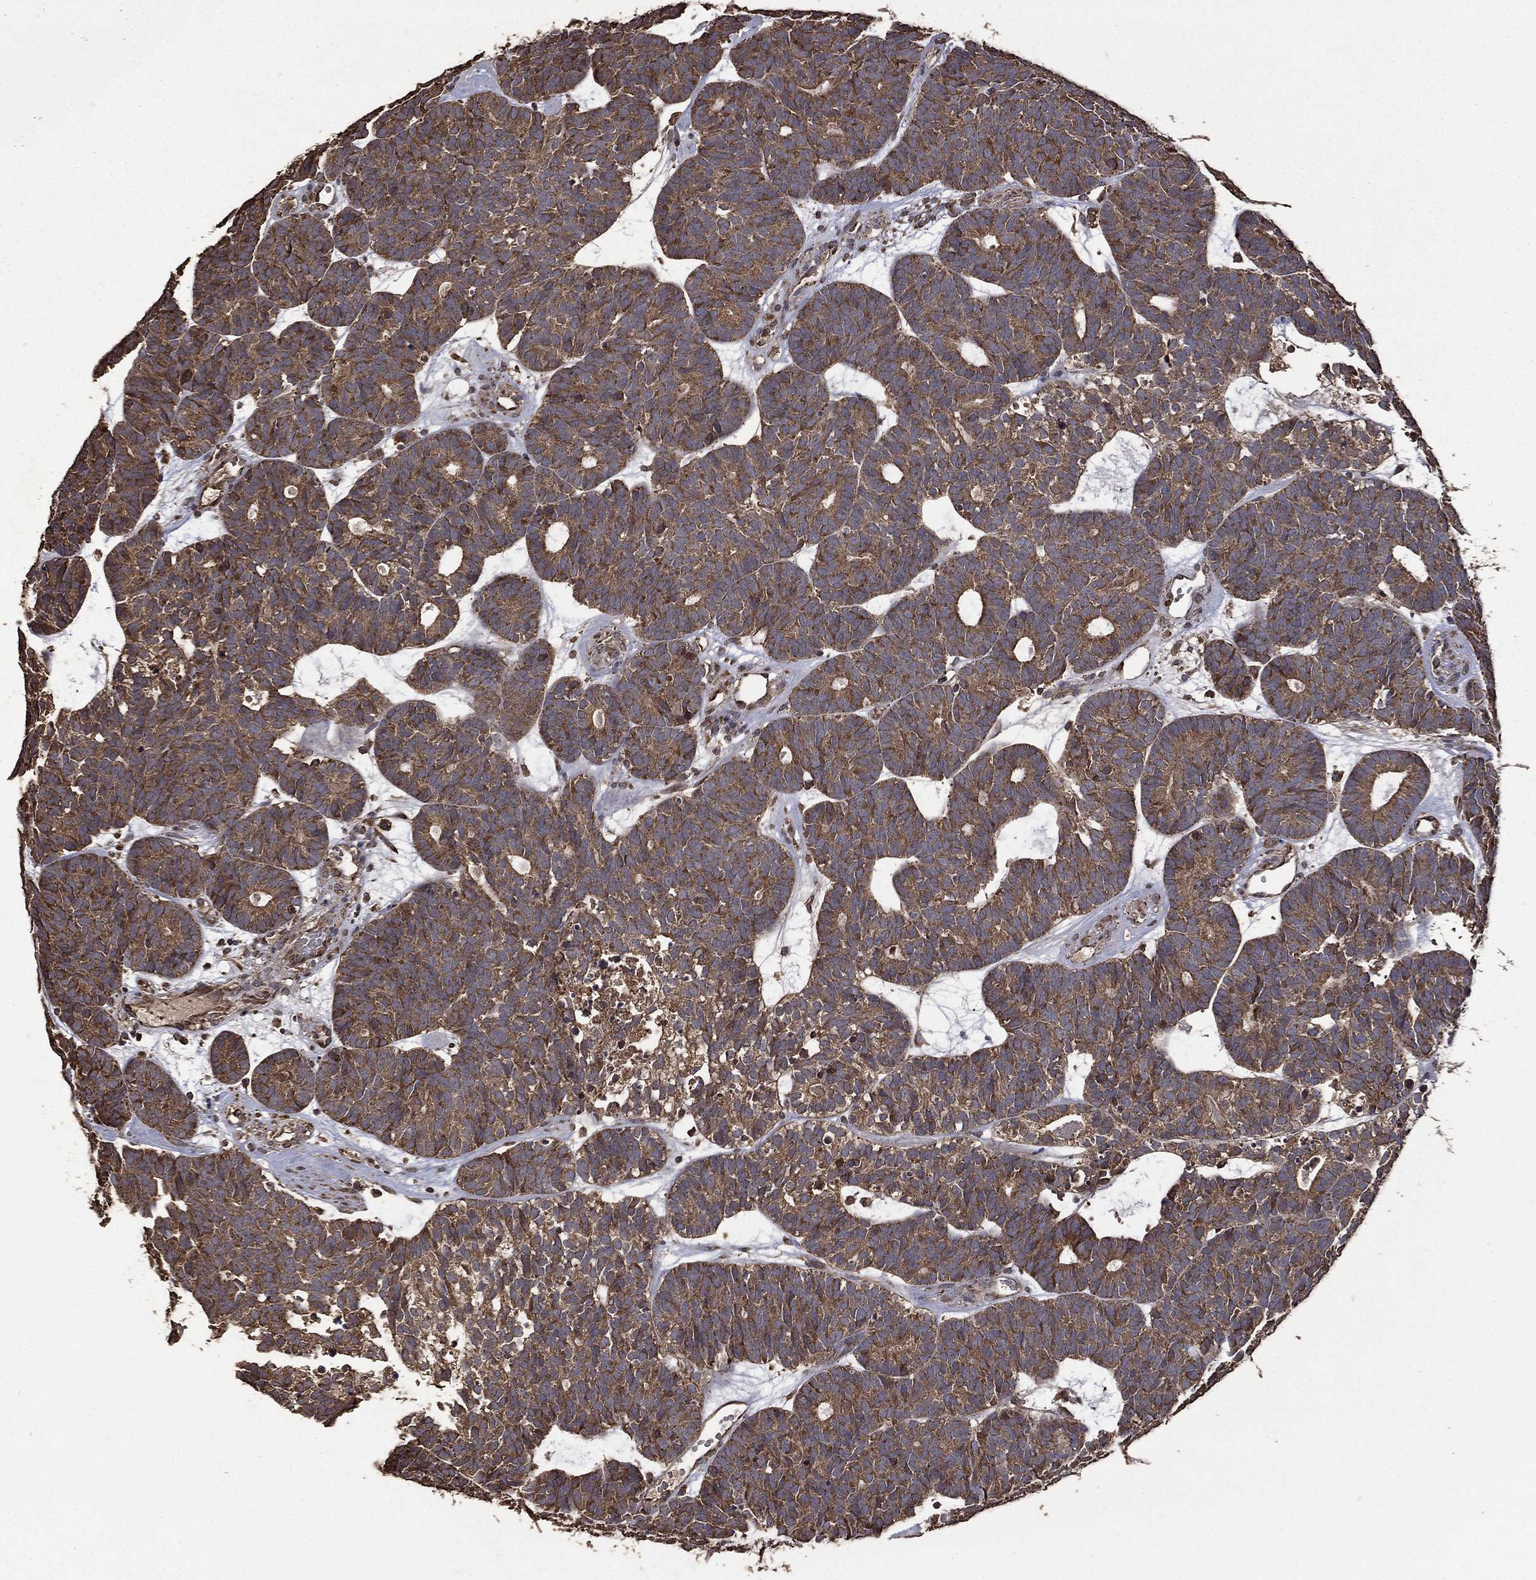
{"staining": {"intensity": "moderate", "quantity": ">75%", "location": "cytoplasmic/membranous"}, "tissue": "head and neck cancer", "cell_type": "Tumor cells", "image_type": "cancer", "snomed": [{"axis": "morphology", "description": "Adenocarcinoma, NOS"}, {"axis": "topography", "description": "Head-Neck"}], "caption": "Moderate cytoplasmic/membranous protein expression is identified in about >75% of tumor cells in adenocarcinoma (head and neck). (IHC, brightfield microscopy, high magnification).", "gene": "METTL27", "patient": {"sex": "female", "age": 81}}